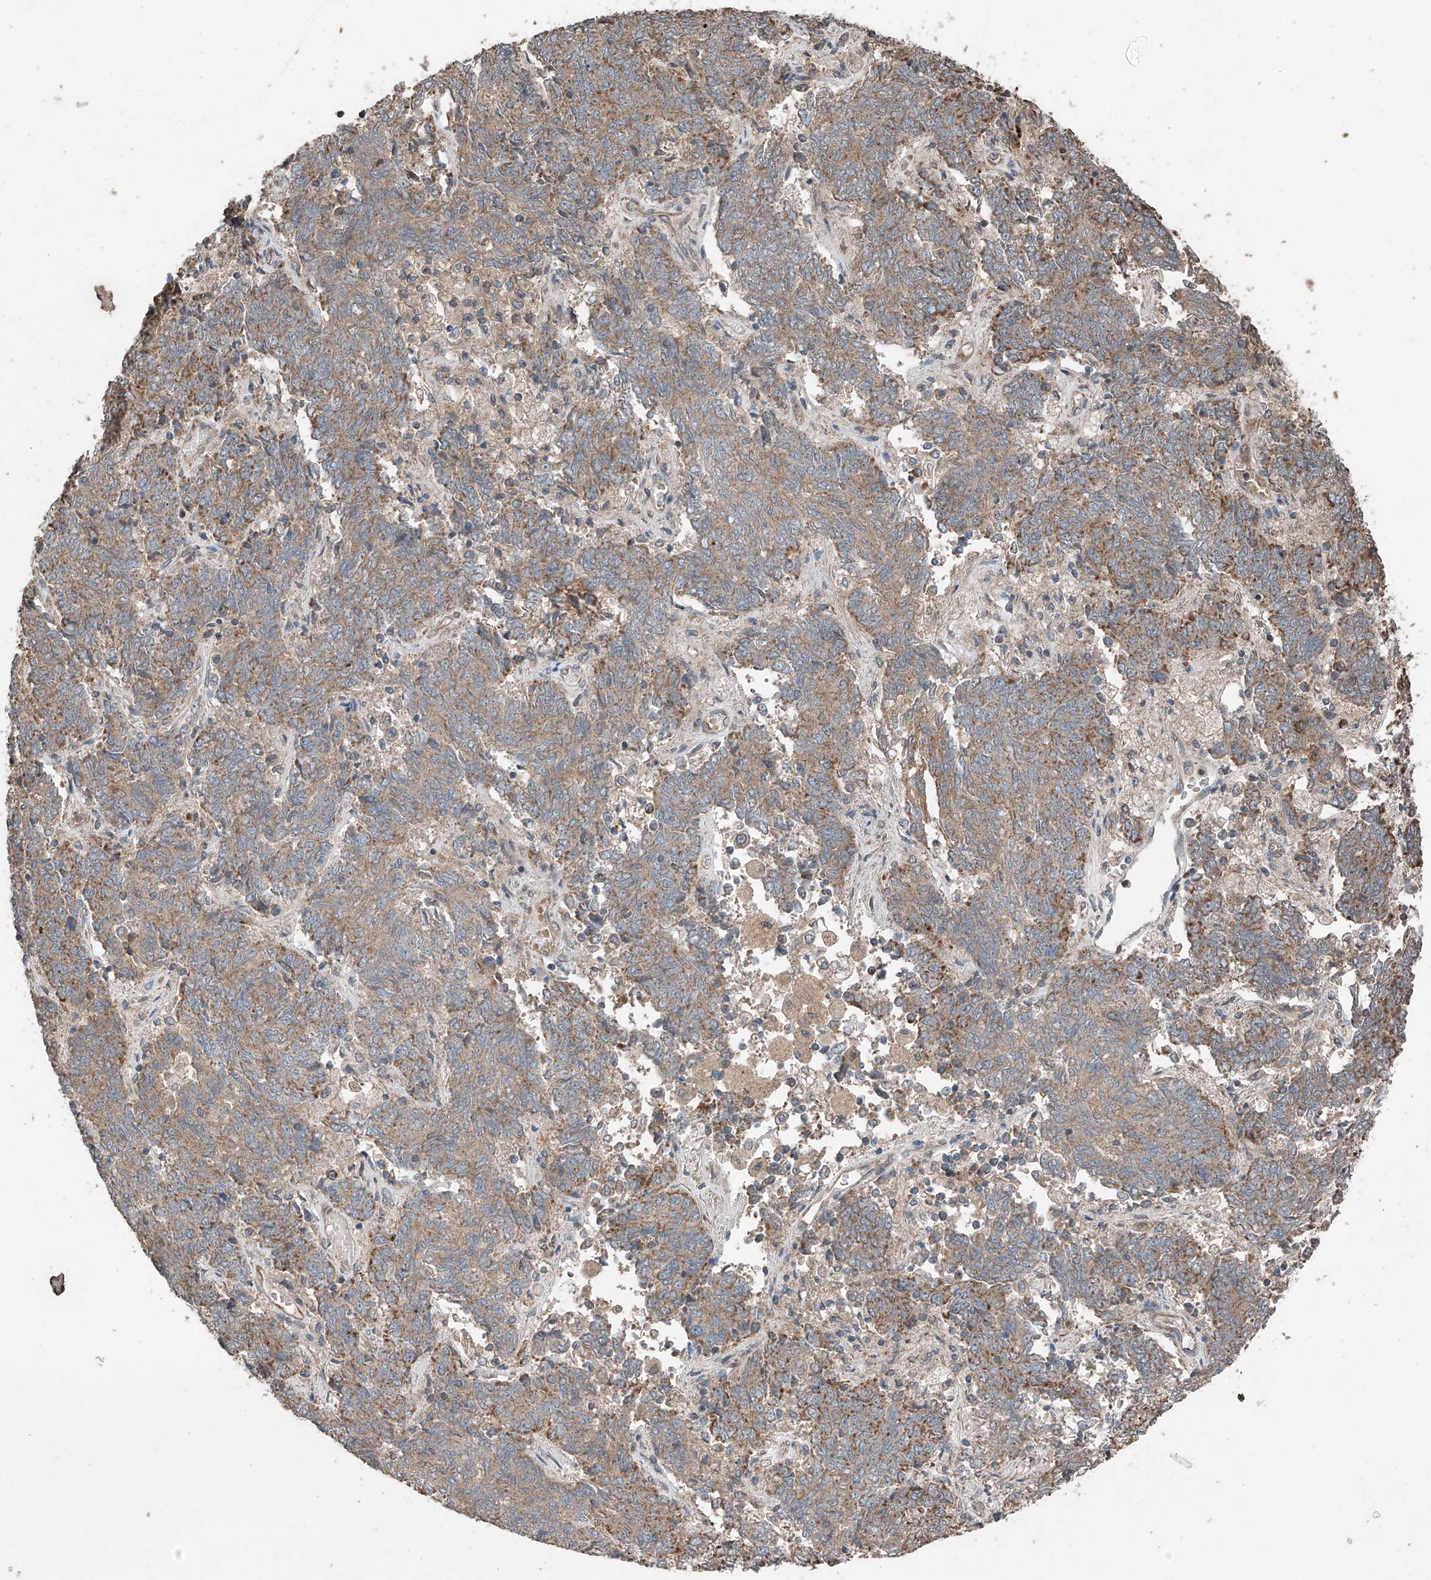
{"staining": {"intensity": "moderate", "quantity": ">75%", "location": "cytoplasmic/membranous"}, "tissue": "endometrial cancer", "cell_type": "Tumor cells", "image_type": "cancer", "snomed": [{"axis": "morphology", "description": "Adenocarcinoma, NOS"}, {"axis": "topography", "description": "Endometrium"}], "caption": "A photomicrograph of endometrial cancer (adenocarcinoma) stained for a protein demonstrates moderate cytoplasmic/membranous brown staining in tumor cells.", "gene": "AP4B1", "patient": {"sex": "female", "age": 80}}